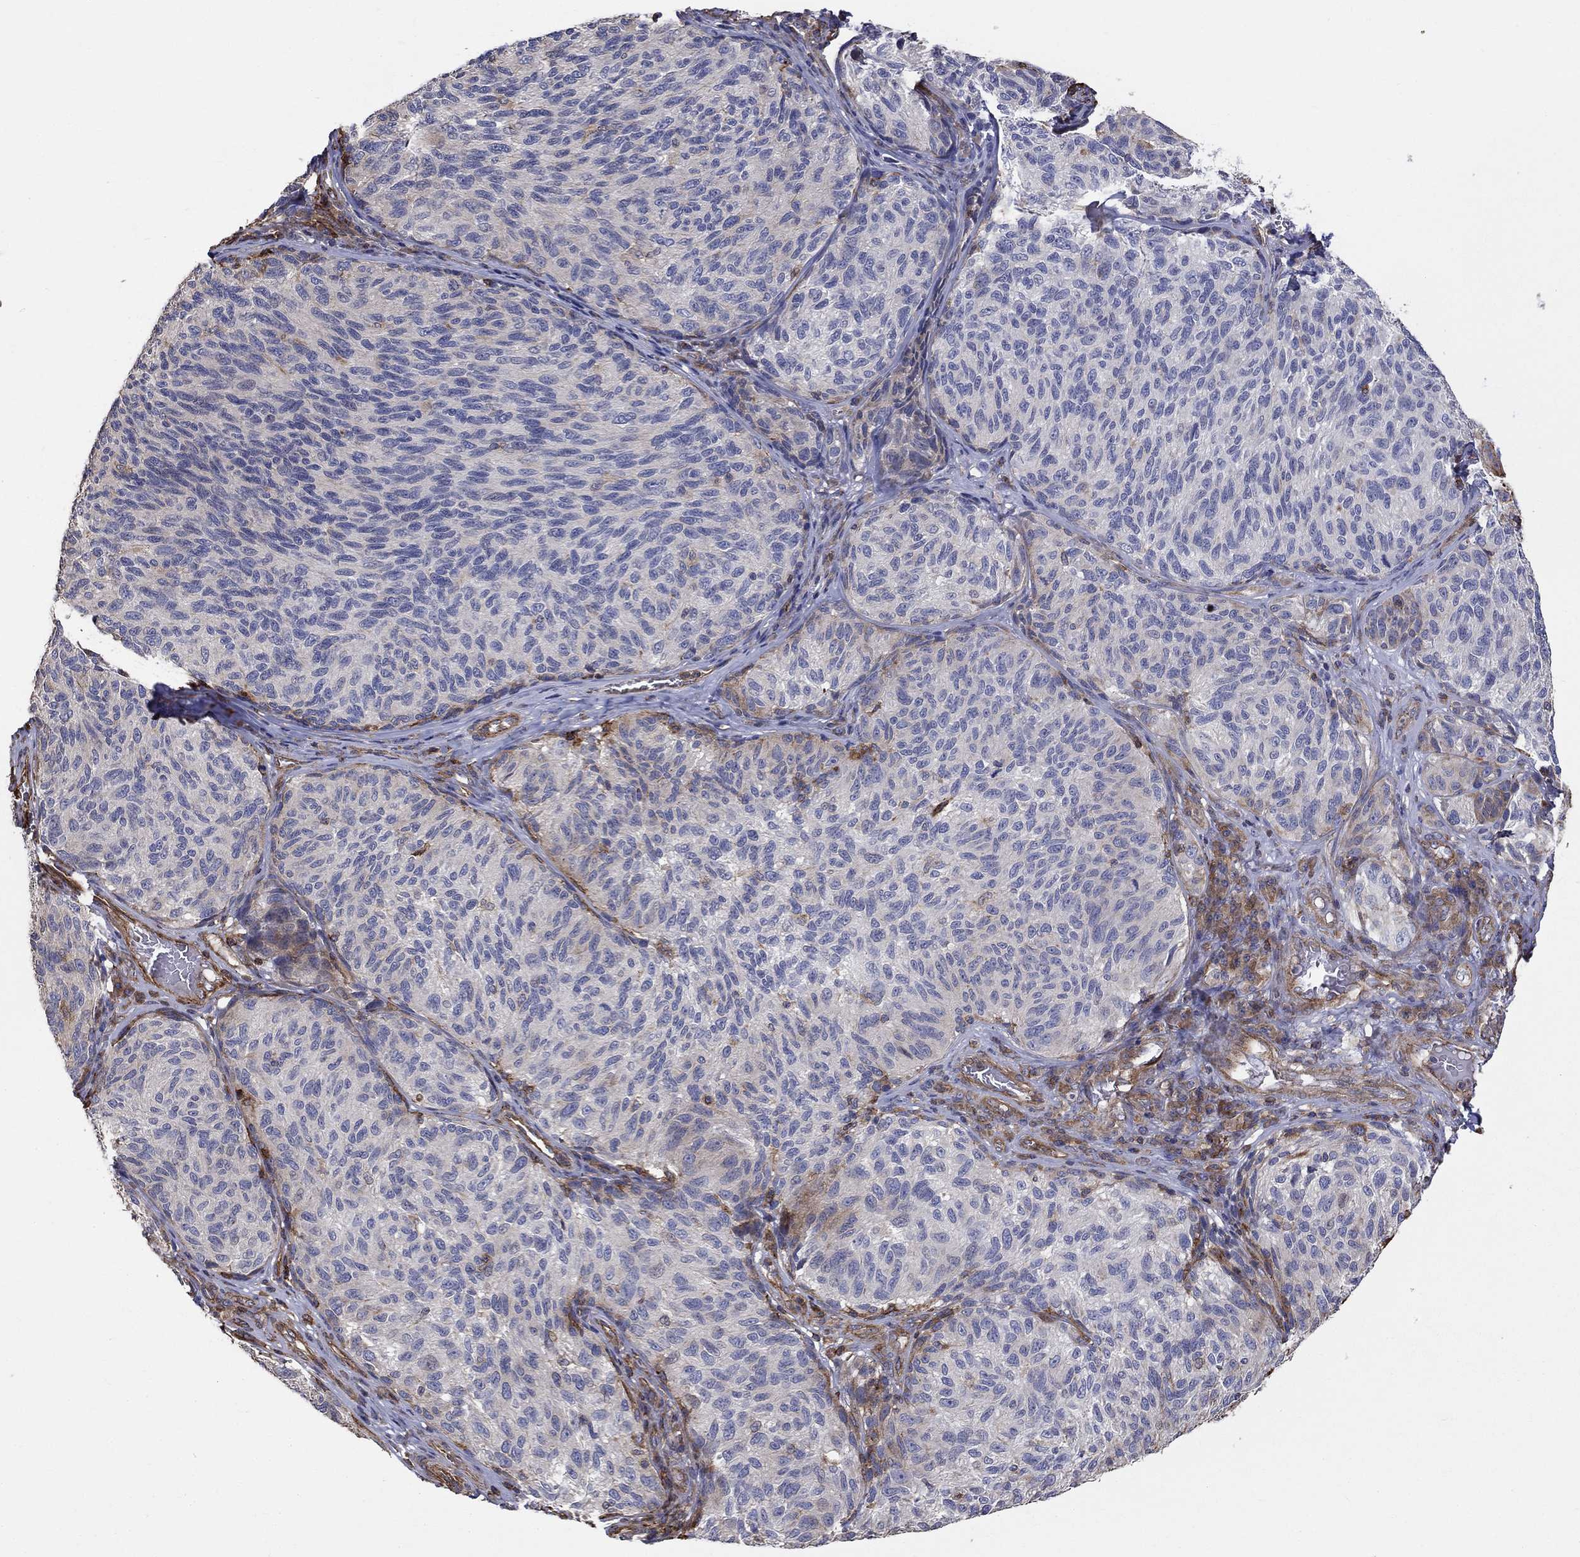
{"staining": {"intensity": "weak", "quantity": "<25%", "location": "cytoplasmic/membranous"}, "tissue": "melanoma", "cell_type": "Tumor cells", "image_type": "cancer", "snomed": [{"axis": "morphology", "description": "Malignant melanoma, NOS"}, {"axis": "topography", "description": "Skin"}], "caption": "Immunohistochemistry (IHC) of human malignant melanoma reveals no positivity in tumor cells. (DAB (3,3'-diaminobenzidine) IHC, high magnification).", "gene": "NPHP1", "patient": {"sex": "female", "age": 73}}